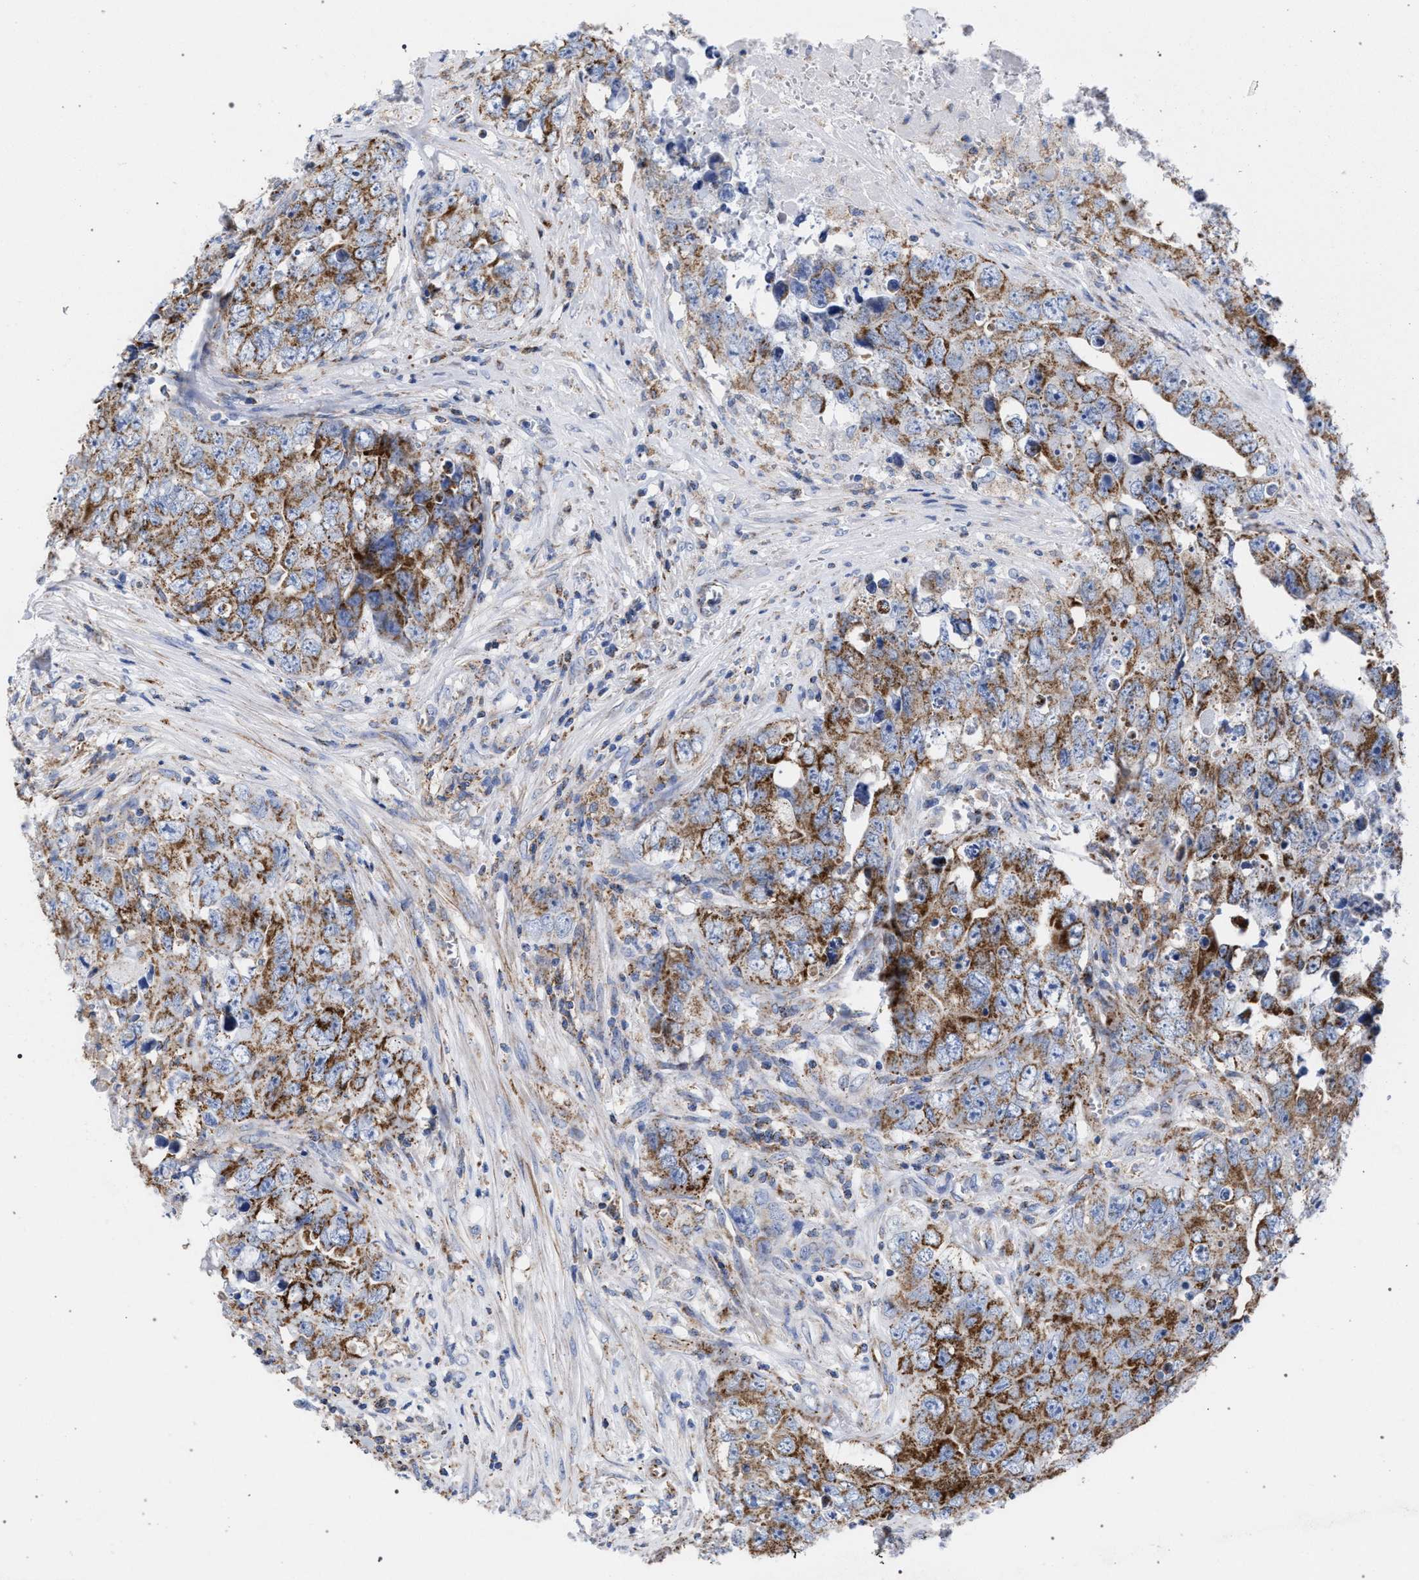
{"staining": {"intensity": "moderate", "quantity": ">75%", "location": "cytoplasmic/membranous"}, "tissue": "testis cancer", "cell_type": "Tumor cells", "image_type": "cancer", "snomed": [{"axis": "morphology", "description": "Seminoma, NOS"}, {"axis": "morphology", "description": "Carcinoma, Embryonal, NOS"}, {"axis": "topography", "description": "Testis"}], "caption": "Protein staining of testis cancer tissue displays moderate cytoplasmic/membranous positivity in approximately >75% of tumor cells.", "gene": "ACADS", "patient": {"sex": "male", "age": 43}}